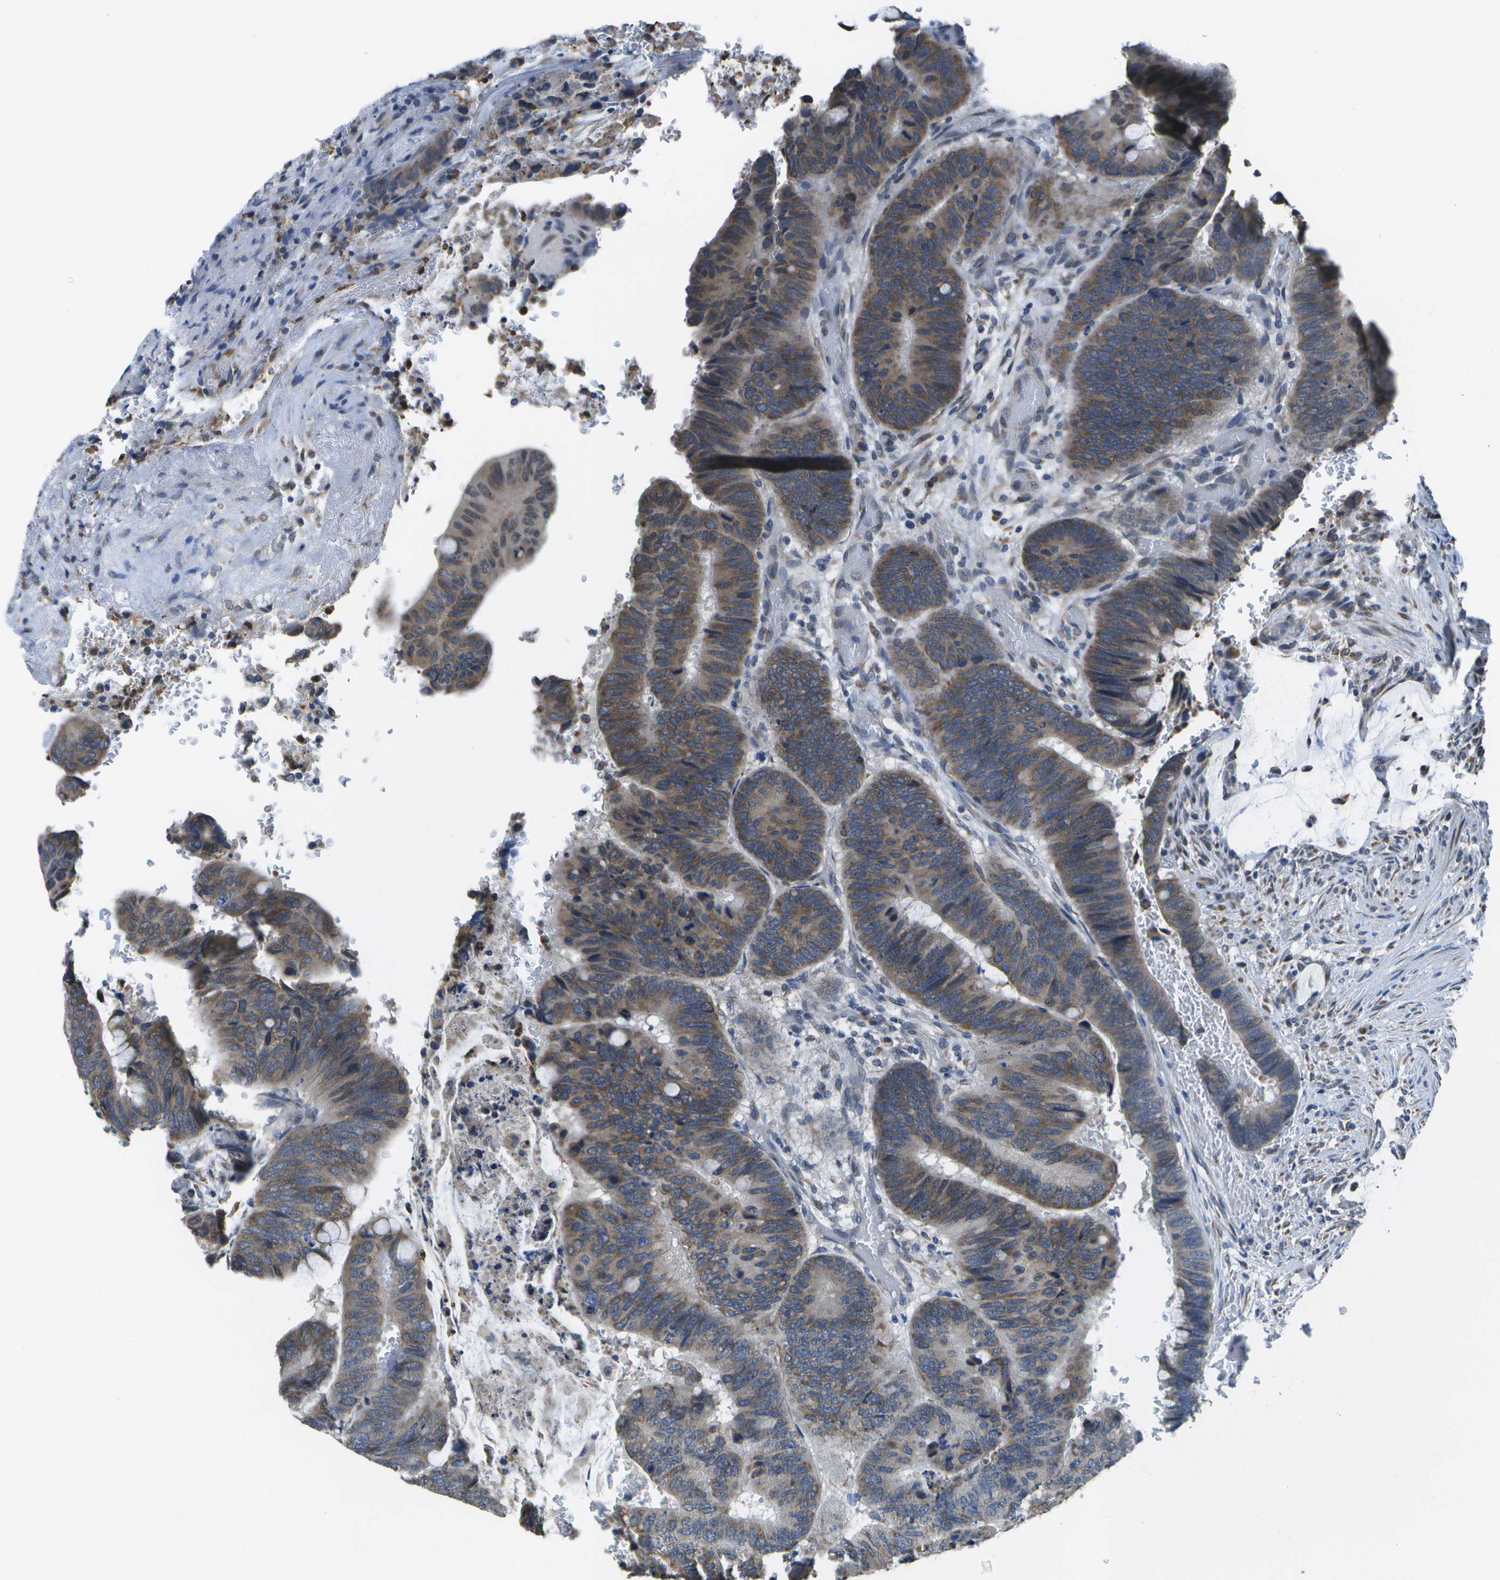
{"staining": {"intensity": "moderate", "quantity": ">75%", "location": "cytoplasmic/membranous"}, "tissue": "colorectal cancer", "cell_type": "Tumor cells", "image_type": "cancer", "snomed": [{"axis": "morphology", "description": "Normal tissue, NOS"}, {"axis": "morphology", "description": "Adenocarcinoma, NOS"}, {"axis": "topography", "description": "Rectum"}], "caption": "A brown stain shows moderate cytoplasmic/membranous staining of a protein in human colorectal adenocarcinoma tumor cells. Ihc stains the protein in brown and the nuclei are stained blue.", "gene": "DSE", "patient": {"sex": "male", "age": 92}}